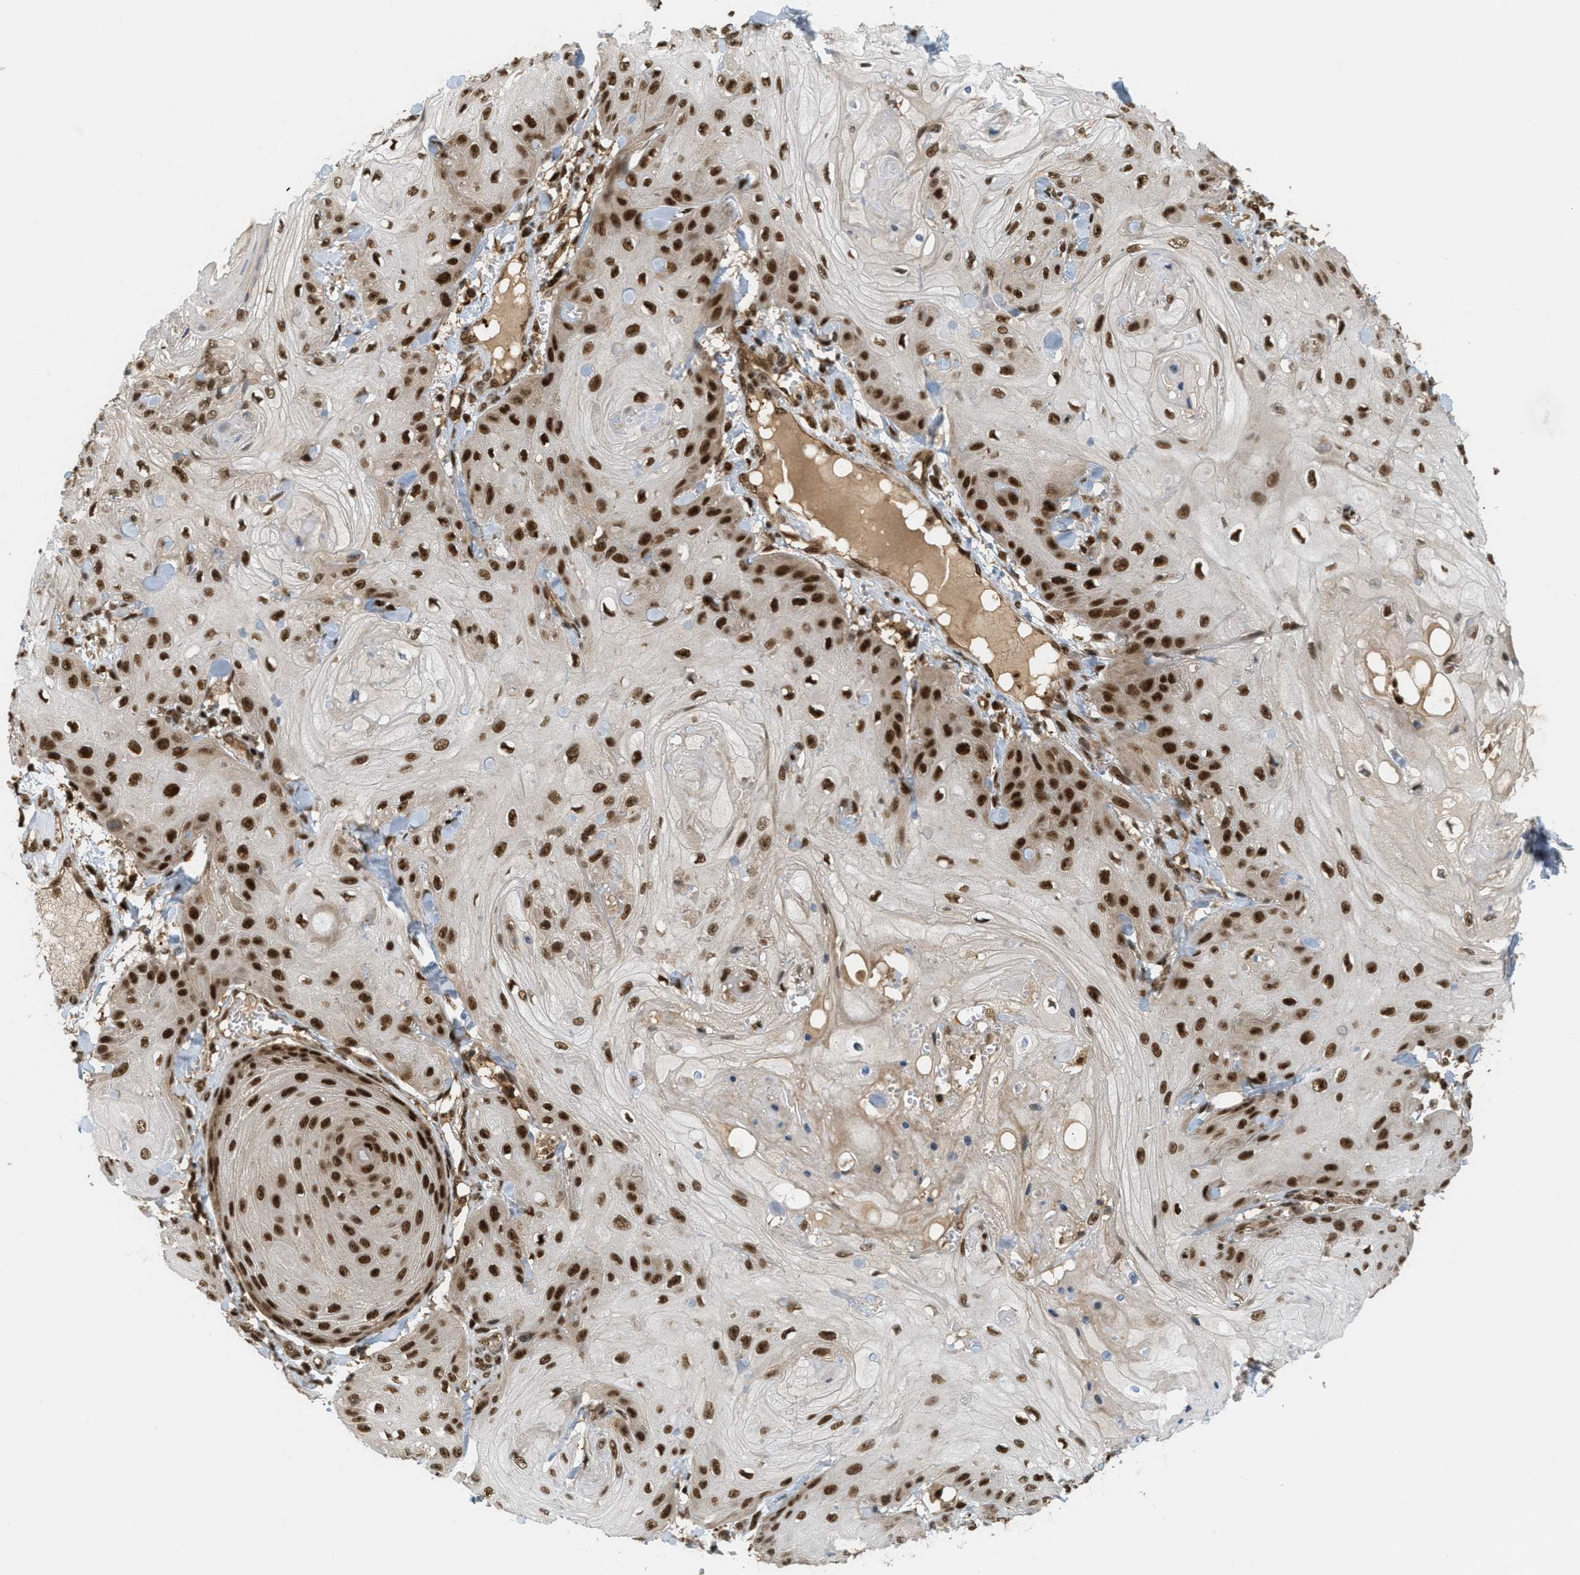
{"staining": {"intensity": "strong", "quantity": ">75%", "location": "cytoplasmic/membranous,nuclear"}, "tissue": "skin cancer", "cell_type": "Tumor cells", "image_type": "cancer", "snomed": [{"axis": "morphology", "description": "Squamous cell carcinoma, NOS"}, {"axis": "topography", "description": "Skin"}], "caption": "This is an image of IHC staining of skin squamous cell carcinoma, which shows strong positivity in the cytoplasmic/membranous and nuclear of tumor cells.", "gene": "TLK1", "patient": {"sex": "male", "age": 74}}